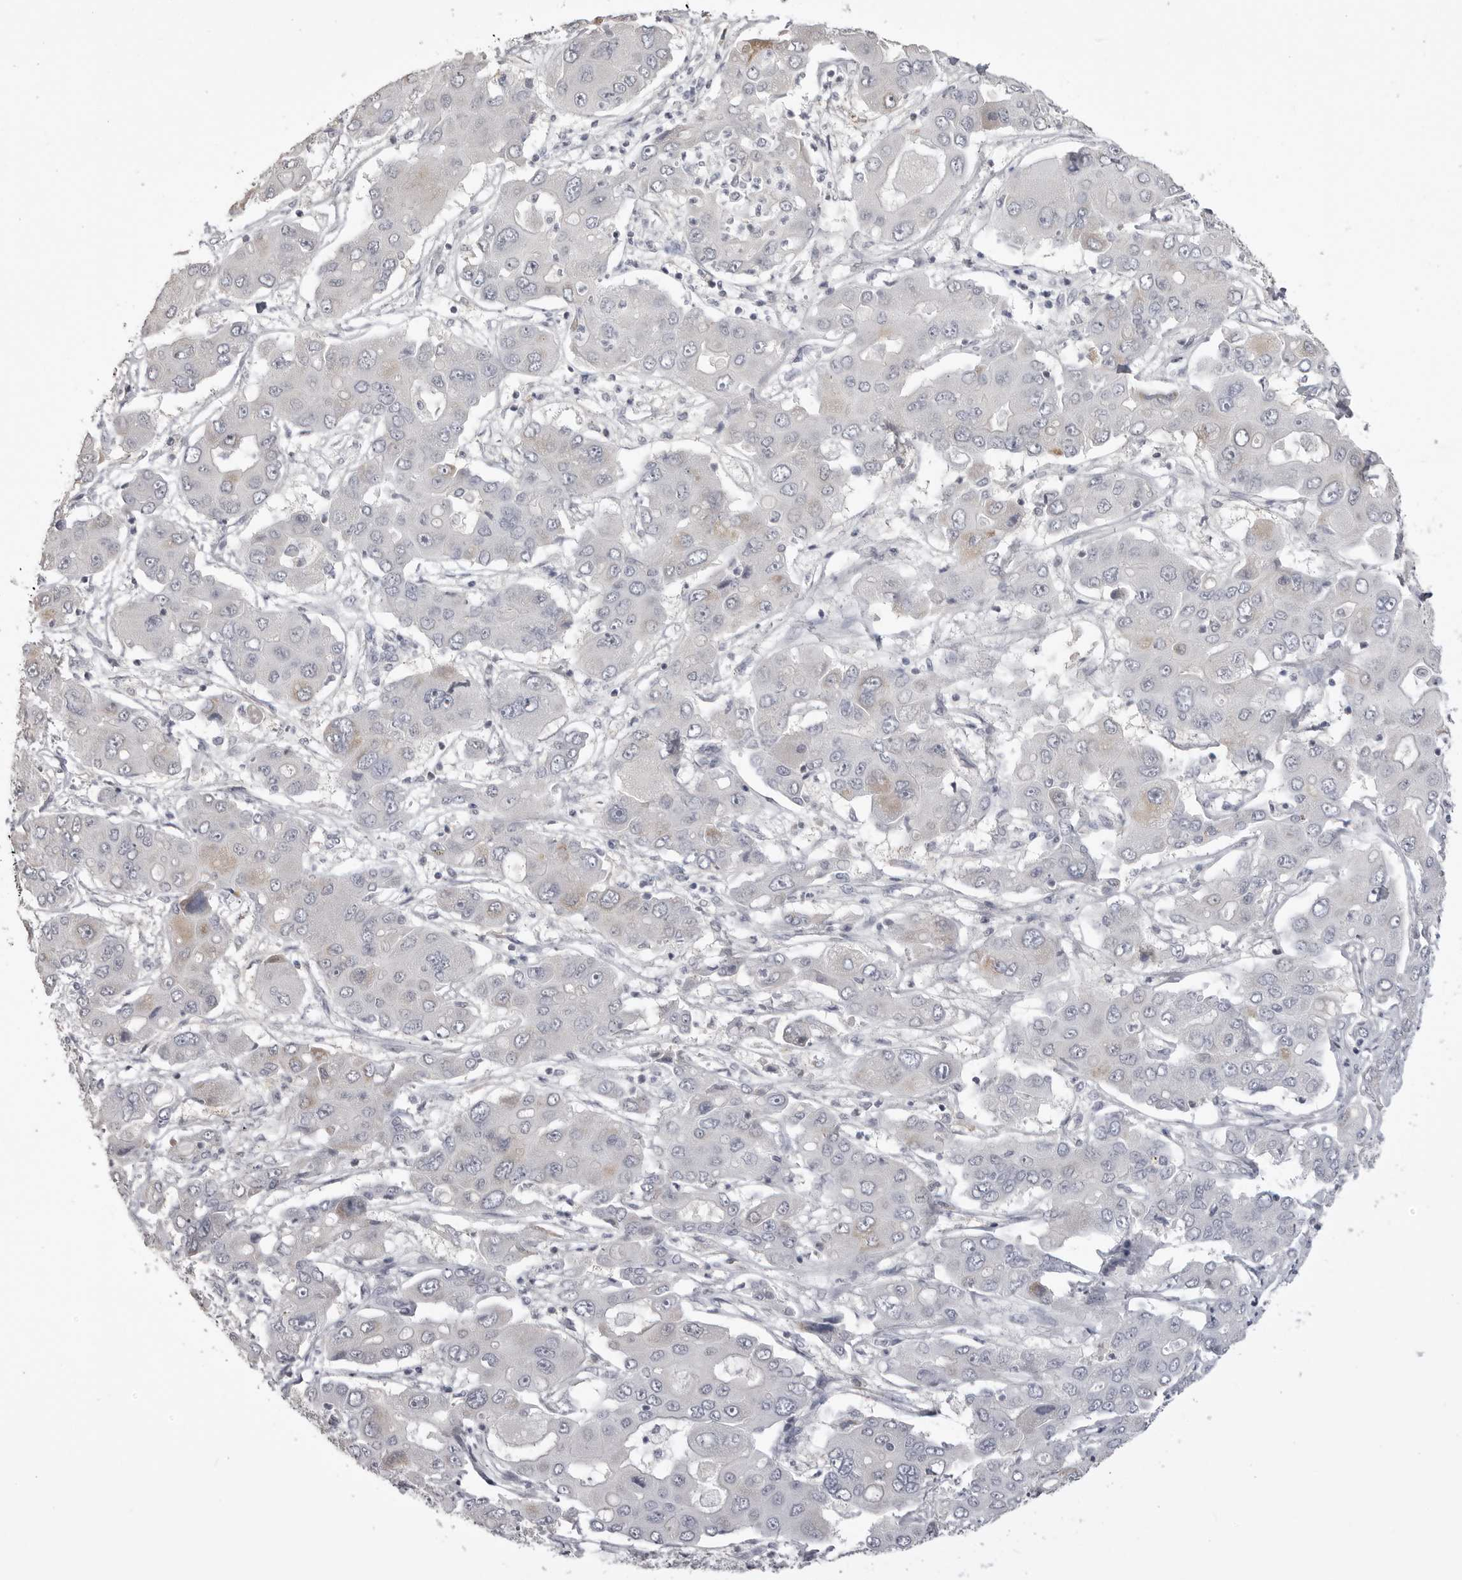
{"staining": {"intensity": "weak", "quantity": "<25%", "location": "cytoplasmic/membranous"}, "tissue": "liver cancer", "cell_type": "Tumor cells", "image_type": "cancer", "snomed": [{"axis": "morphology", "description": "Cholangiocarcinoma"}, {"axis": "topography", "description": "Liver"}], "caption": "Tumor cells are negative for protein expression in human cholangiocarcinoma (liver).", "gene": "GPN2", "patient": {"sex": "male", "age": 67}}